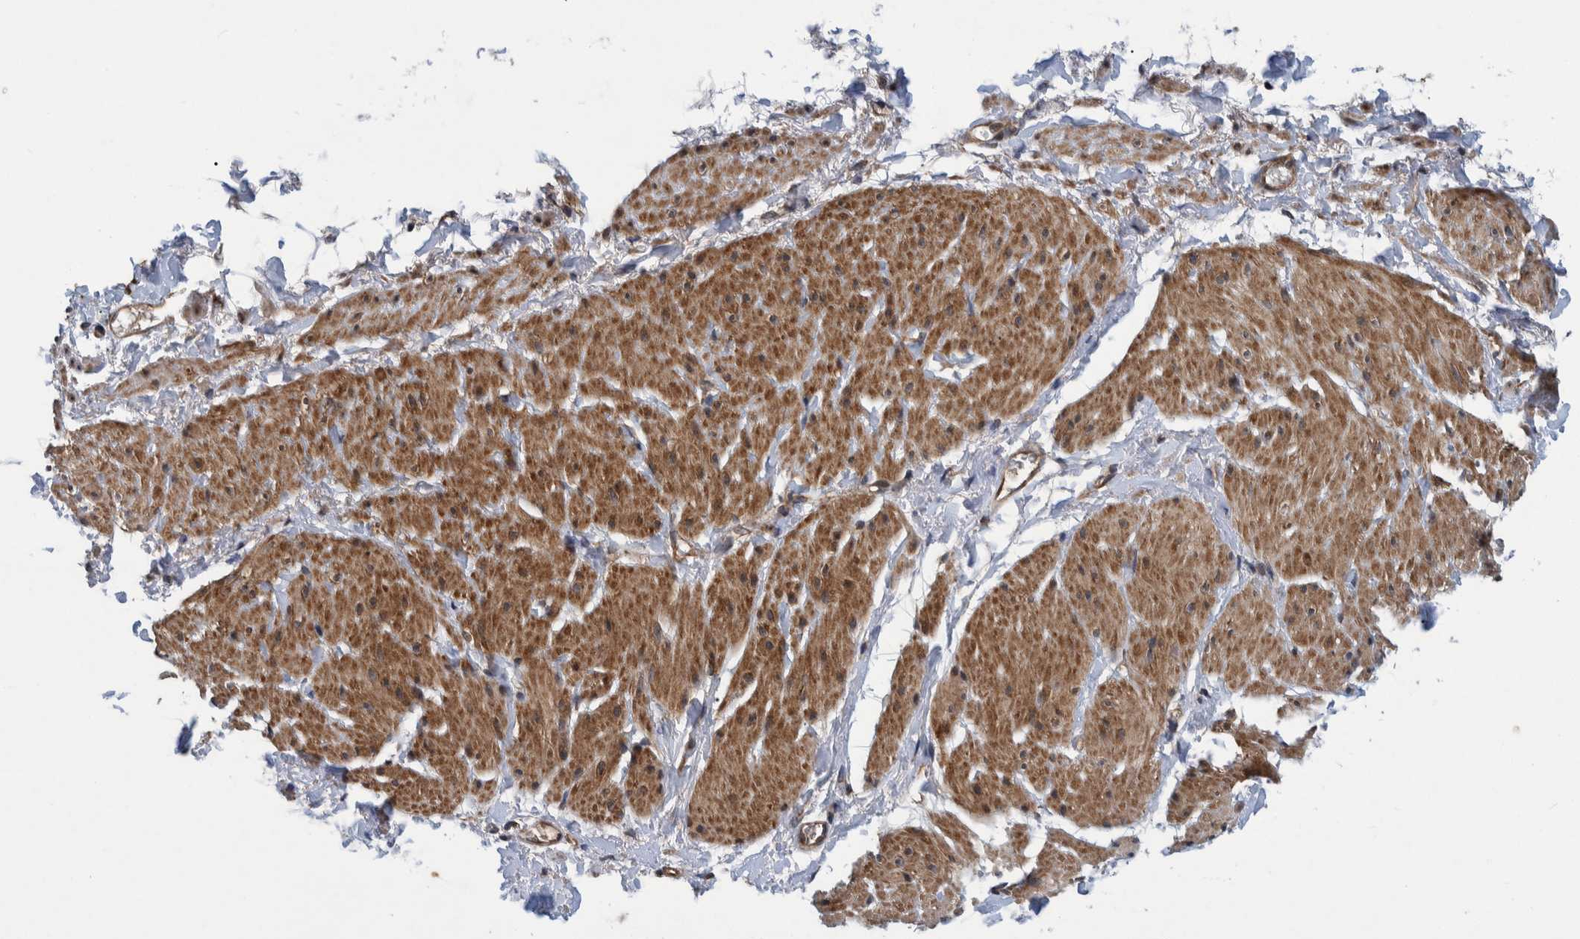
{"staining": {"intensity": "moderate", "quantity": "25%-75%", "location": "cytoplasmic/membranous"}, "tissue": "smooth muscle", "cell_type": "Smooth muscle cells", "image_type": "normal", "snomed": [{"axis": "morphology", "description": "Normal tissue, NOS"}, {"axis": "topography", "description": "Smooth muscle"}], "caption": "Brown immunohistochemical staining in unremarkable human smooth muscle shows moderate cytoplasmic/membranous positivity in about 25%-75% of smooth muscle cells.", "gene": "MRPS7", "patient": {"sex": "male", "age": 16}}